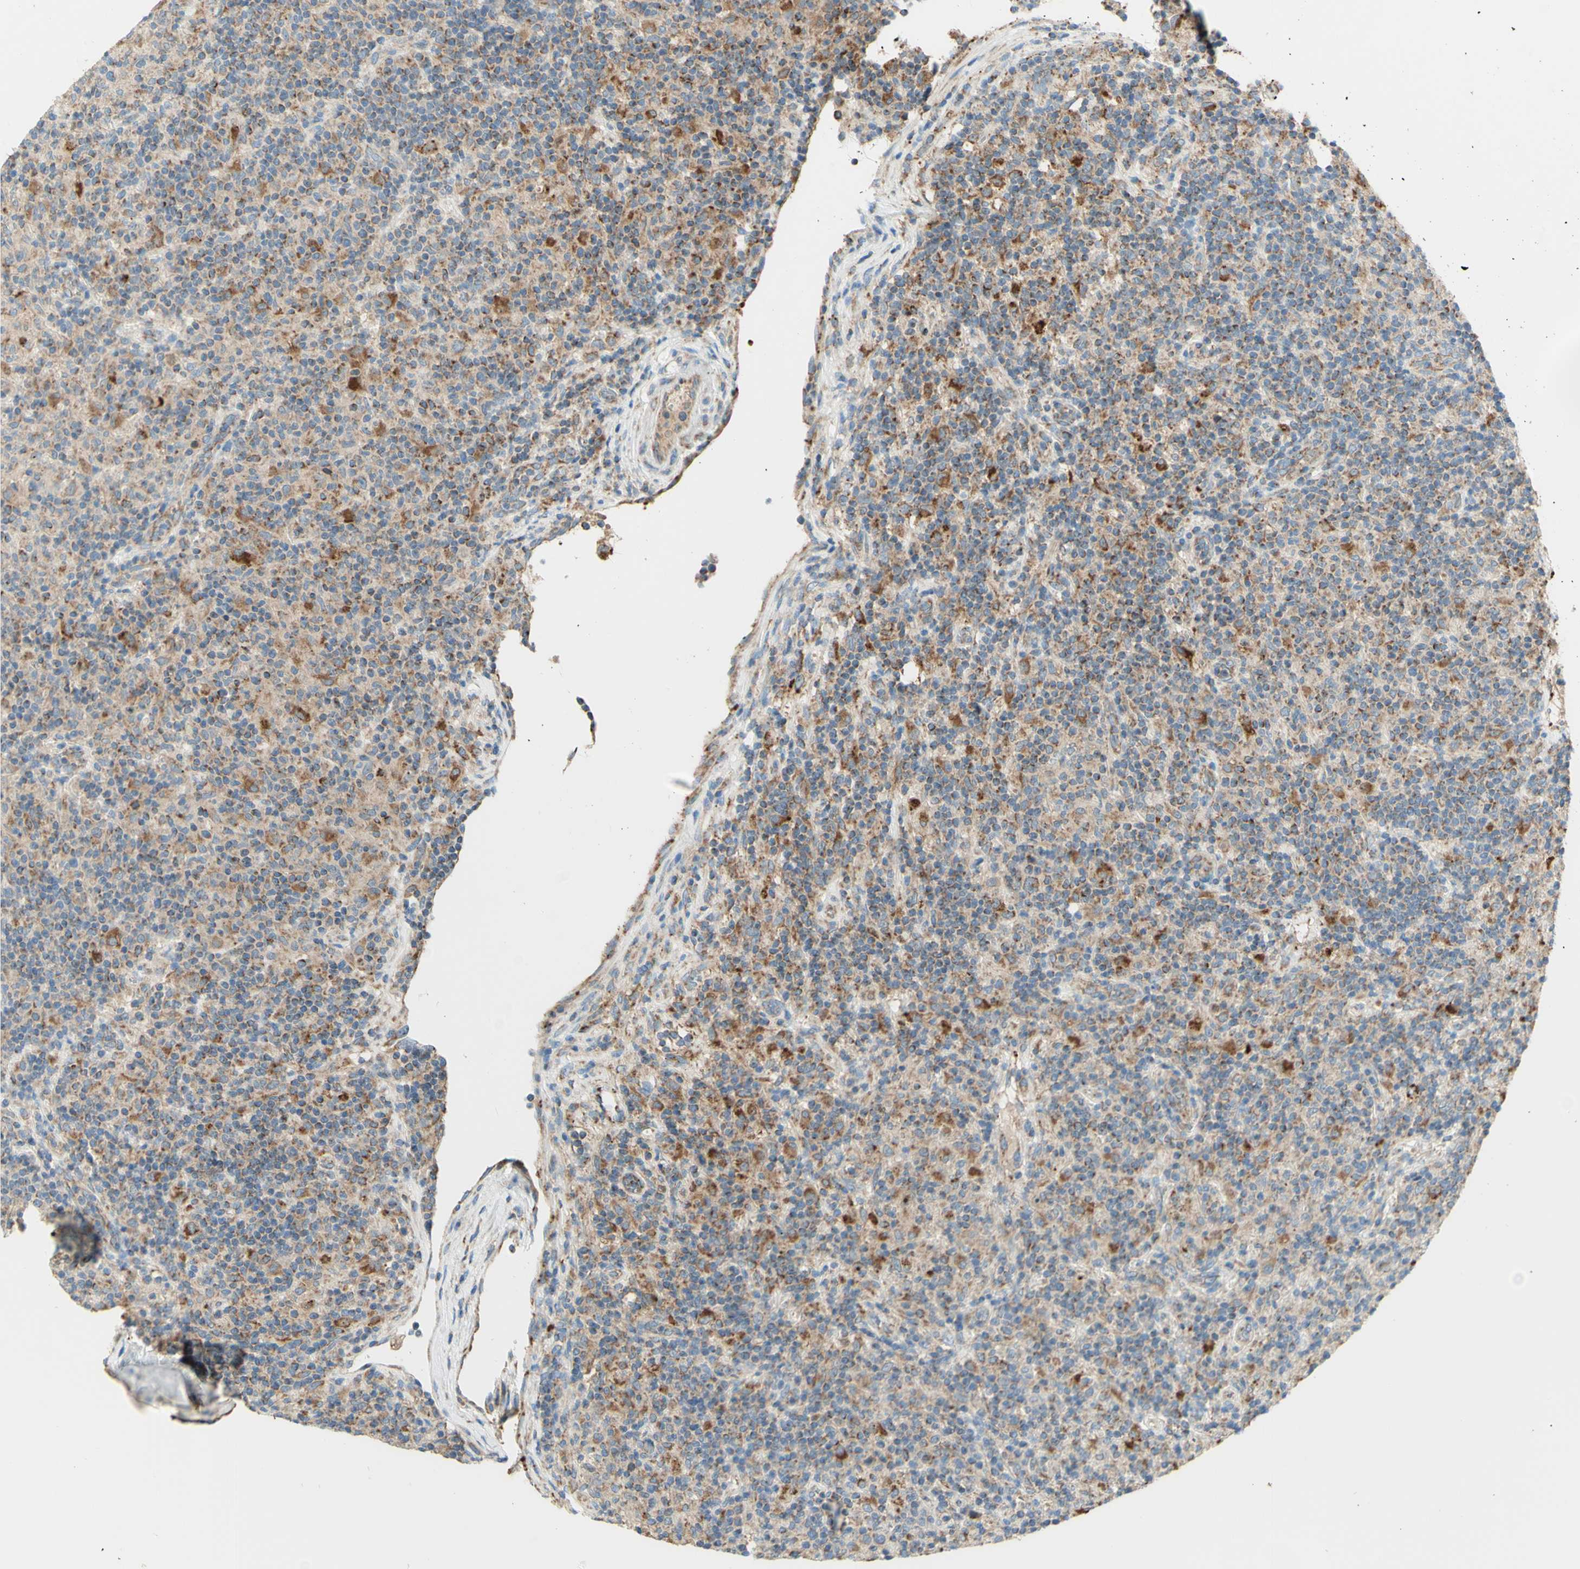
{"staining": {"intensity": "moderate", "quantity": ">75%", "location": "cytoplasmic/membranous"}, "tissue": "lymphoma", "cell_type": "Tumor cells", "image_type": "cancer", "snomed": [{"axis": "morphology", "description": "Hodgkin's disease, NOS"}, {"axis": "topography", "description": "Lymph node"}], "caption": "A brown stain shows moderate cytoplasmic/membranous expression of a protein in Hodgkin's disease tumor cells.", "gene": "ARMC10", "patient": {"sex": "male", "age": 70}}